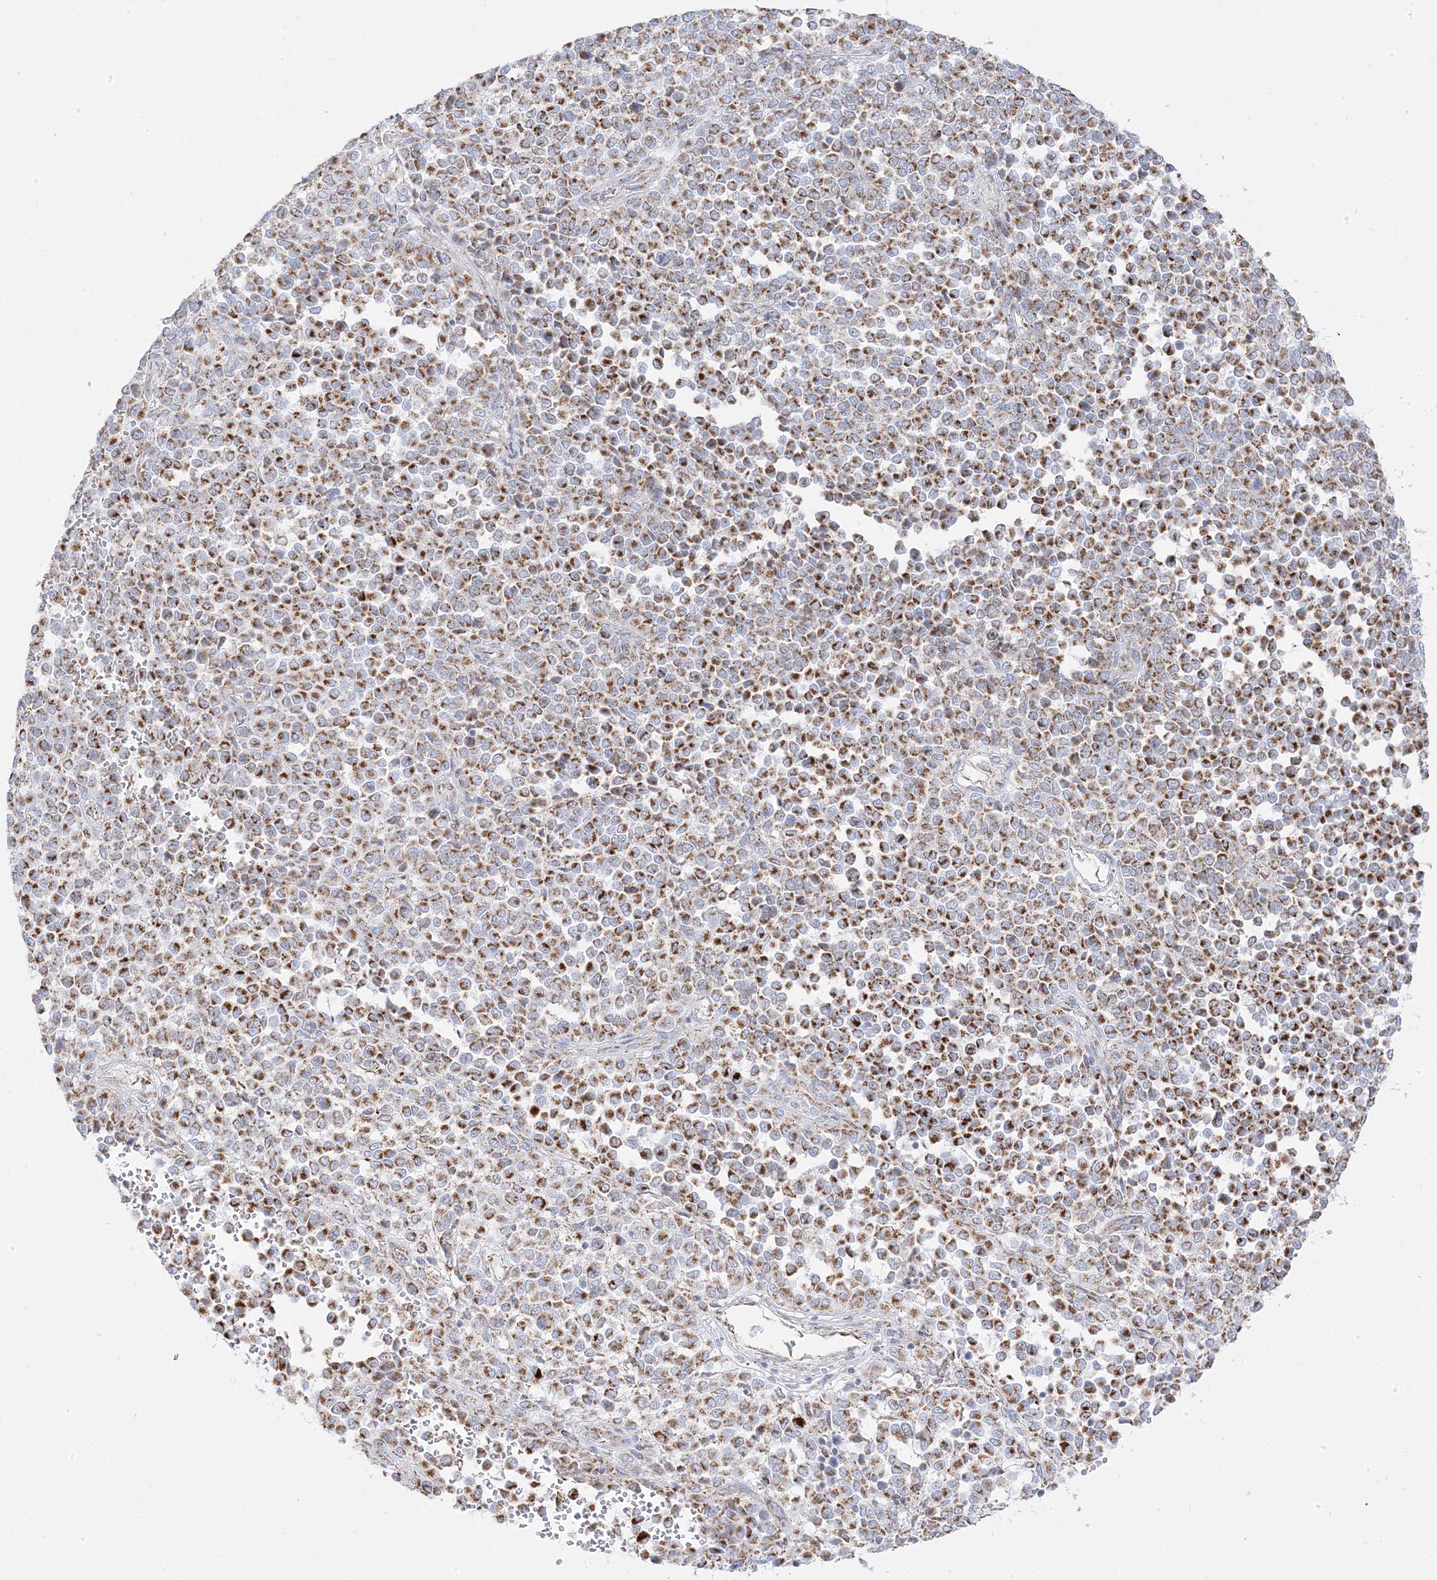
{"staining": {"intensity": "moderate", "quantity": ">75%", "location": "cytoplasmic/membranous"}, "tissue": "melanoma", "cell_type": "Tumor cells", "image_type": "cancer", "snomed": [{"axis": "morphology", "description": "Malignant melanoma, Metastatic site"}, {"axis": "topography", "description": "Pancreas"}], "caption": "Protein expression analysis of malignant melanoma (metastatic site) demonstrates moderate cytoplasmic/membranous expression in approximately >75% of tumor cells.", "gene": "PCCB", "patient": {"sex": "female", "age": 30}}